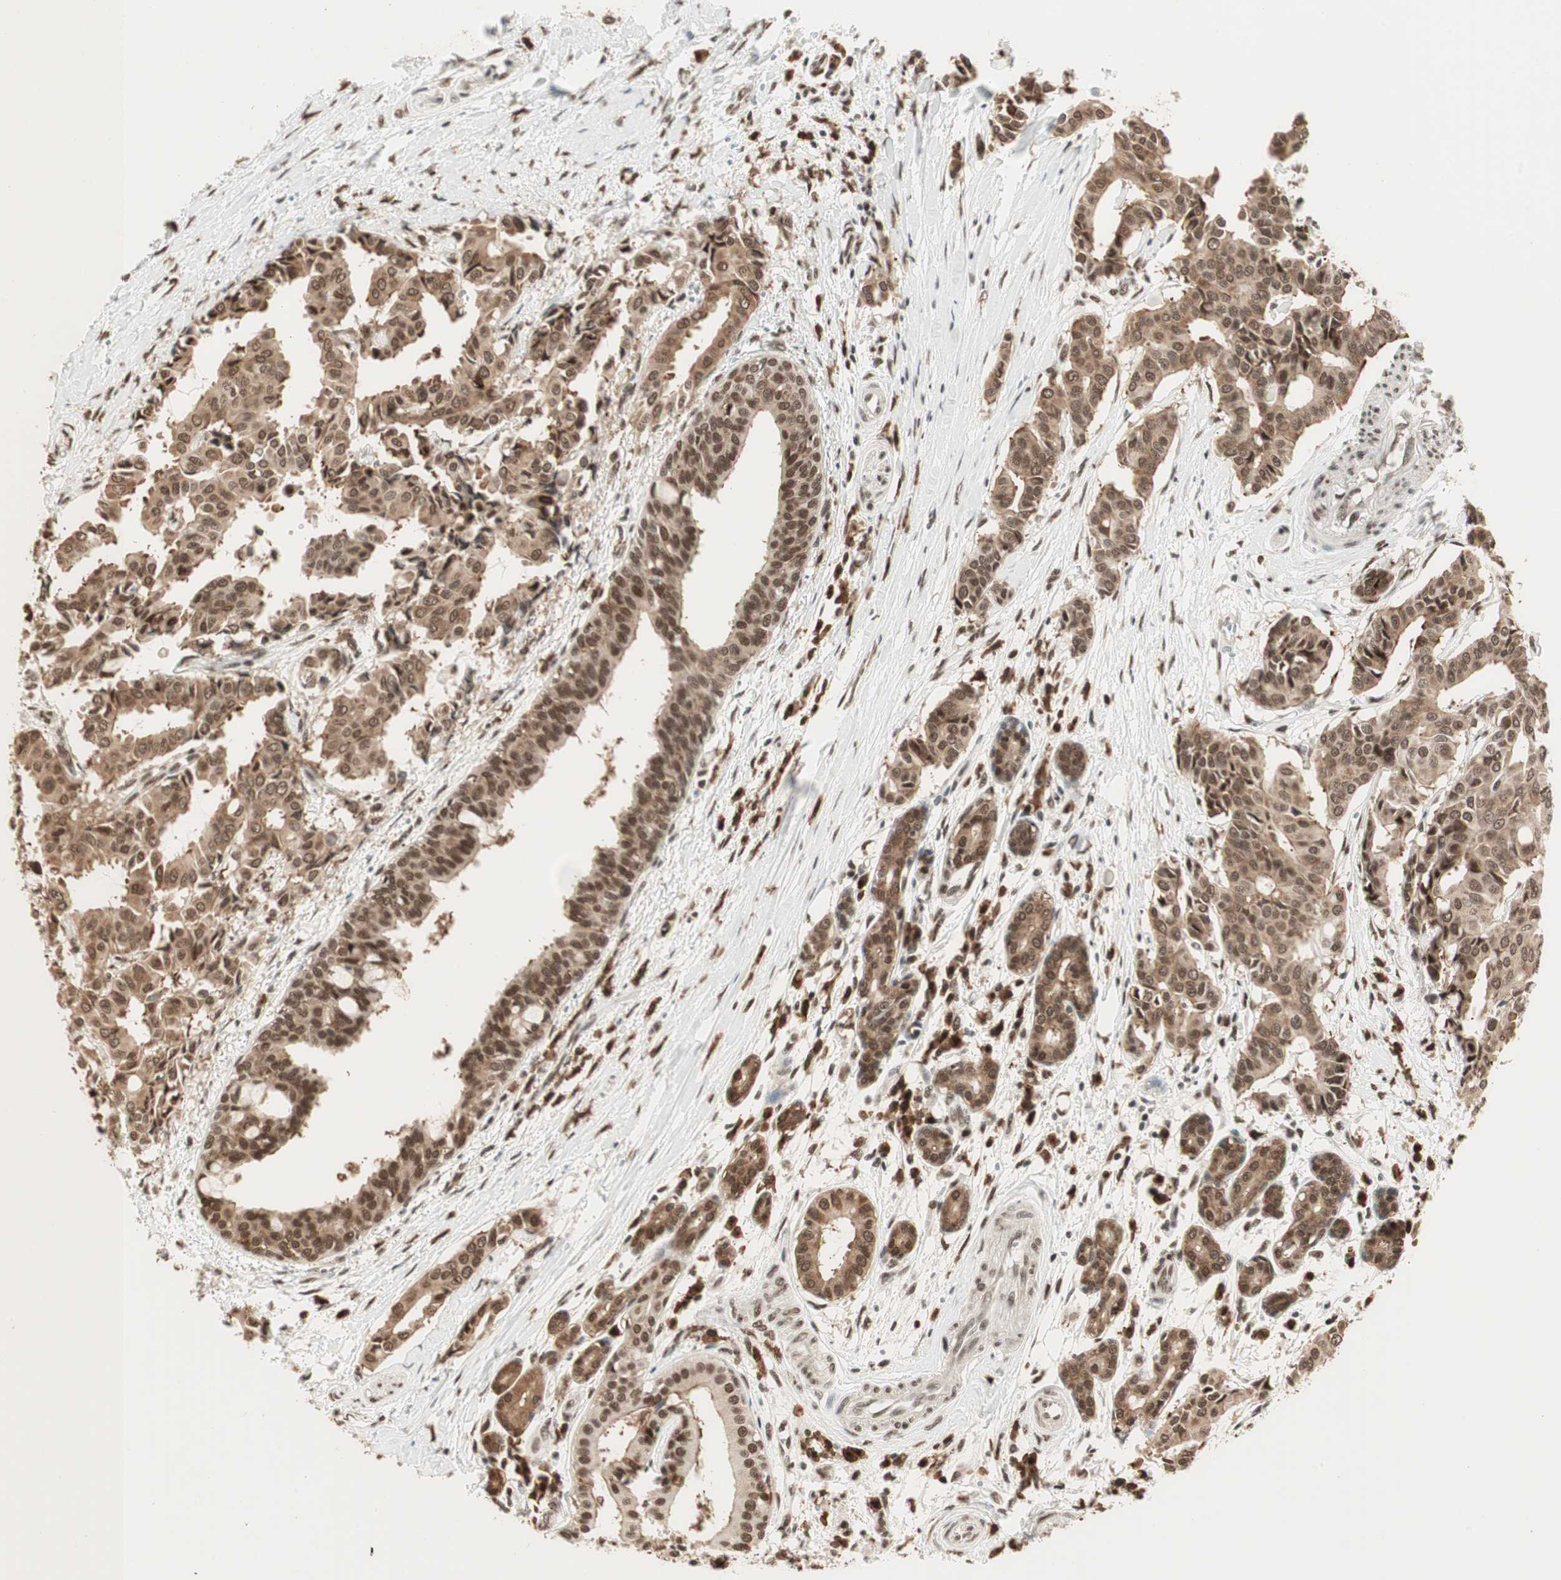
{"staining": {"intensity": "moderate", "quantity": ">75%", "location": "cytoplasmic/membranous,nuclear"}, "tissue": "head and neck cancer", "cell_type": "Tumor cells", "image_type": "cancer", "snomed": [{"axis": "morphology", "description": "Adenocarcinoma, NOS"}, {"axis": "topography", "description": "Salivary gland"}, {"axis": "topography", "description": "Head-Neck"}], "caption": "IHC image of neoplastic tissue: human head and neck cancer (adenocarcinoma) stained using immunohistochemistry (IHC) displays medium levels of moderate protein expression localized specifically in the cytoplasmic/membranous and nuclear of tumor cells, appearing as a cytoplasmic/membranous and nuclear brown color.", "gene": "SMARCE1", "patient": {"sex": "female", "age": 59}}